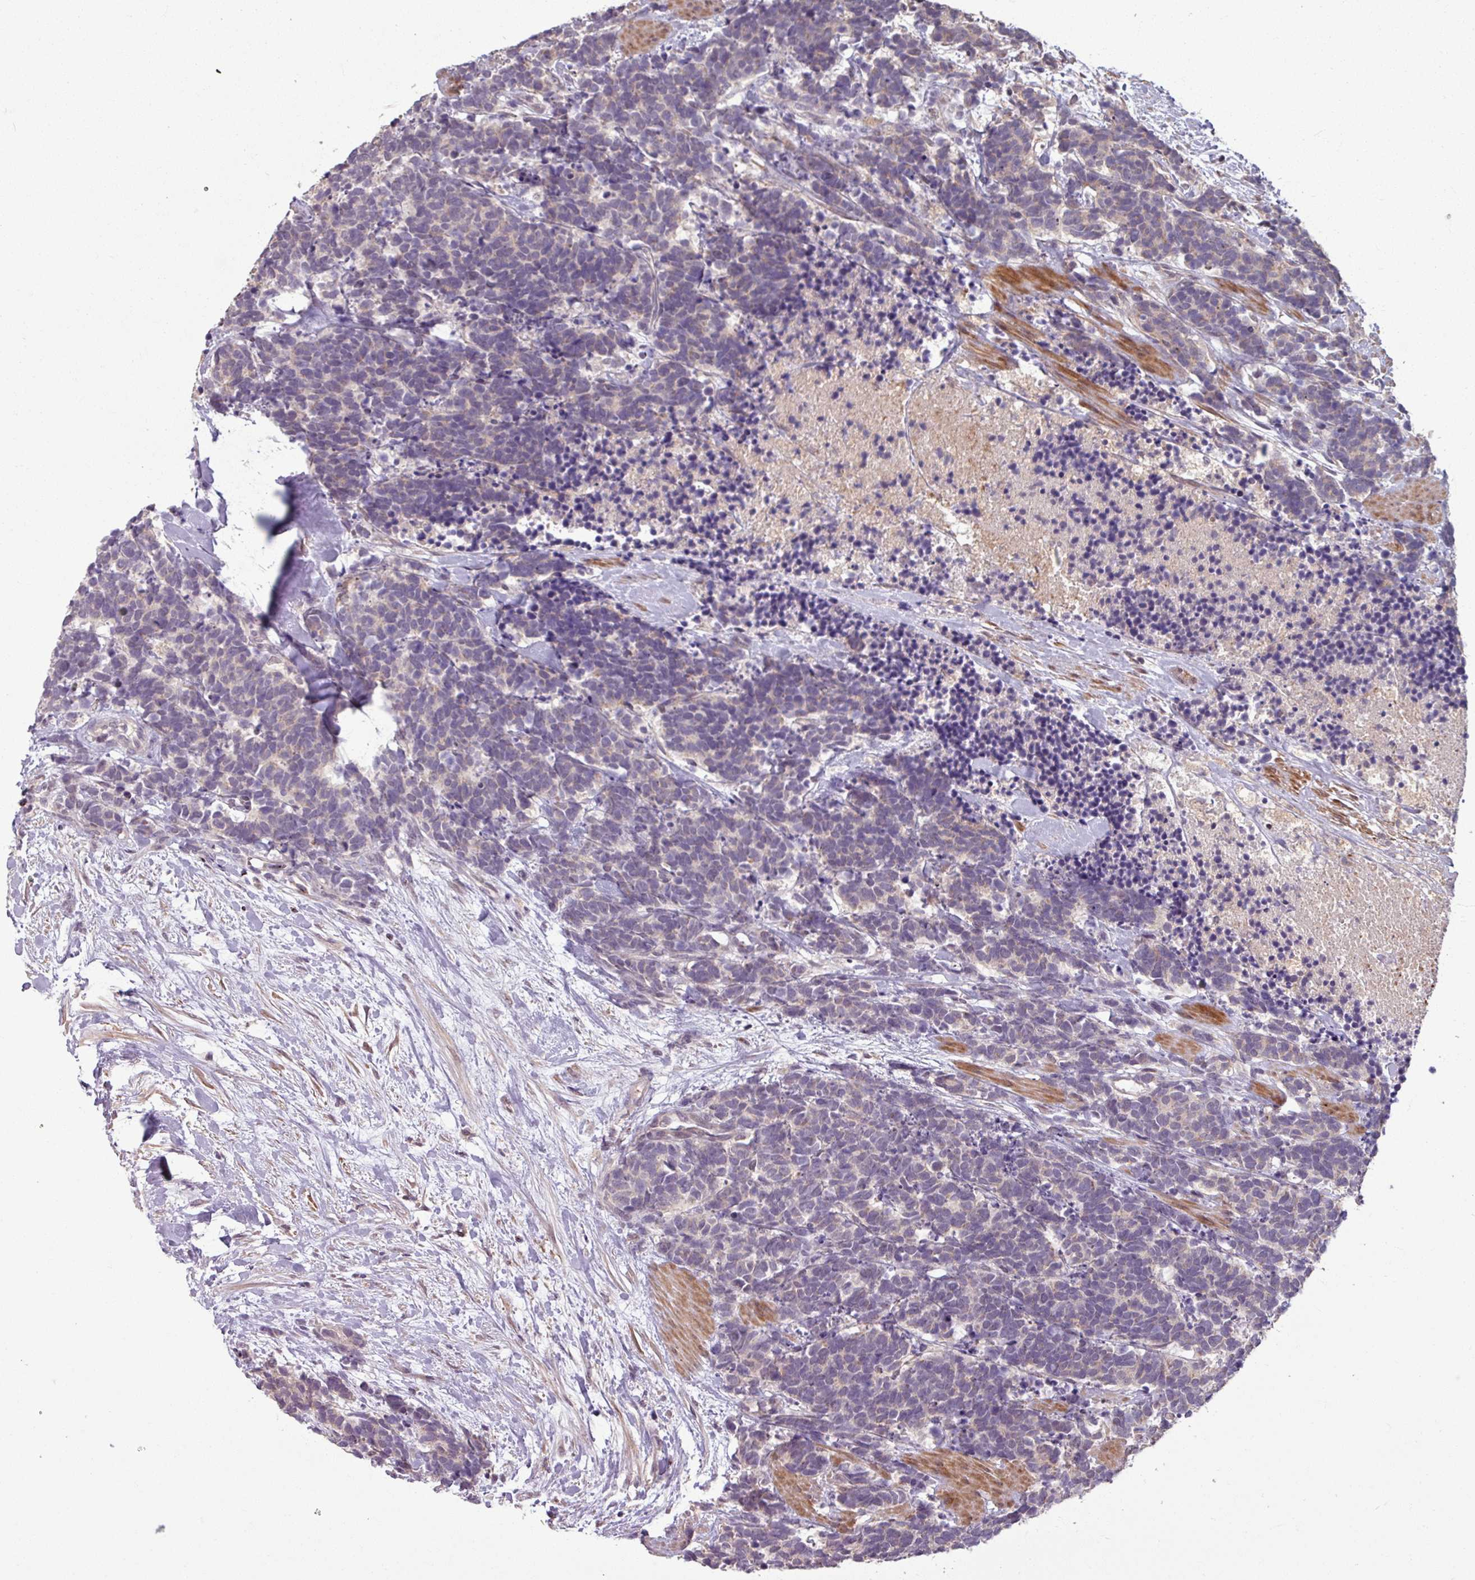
{"staining": {"intensity": "weak", "quantity": "<25%", "location": "cytoplasmic/membranous"}, "tissue": "carcinoid", "cell_type": "Tumor cells", "image_type": "cancer", "snomed": [{"axis": "morphology", "description": "Carcinoma, NOS"}, {"axis": "morphology", "description": "Carcinoid, malignant, NOS"}, {"axis": "topography", "description": "Prostate"}], "caption": "Tumor cells show no significant protein staining in carcinoid.", "gene": "OR6B1", "patient": {"sex": "male", "age": 57}}